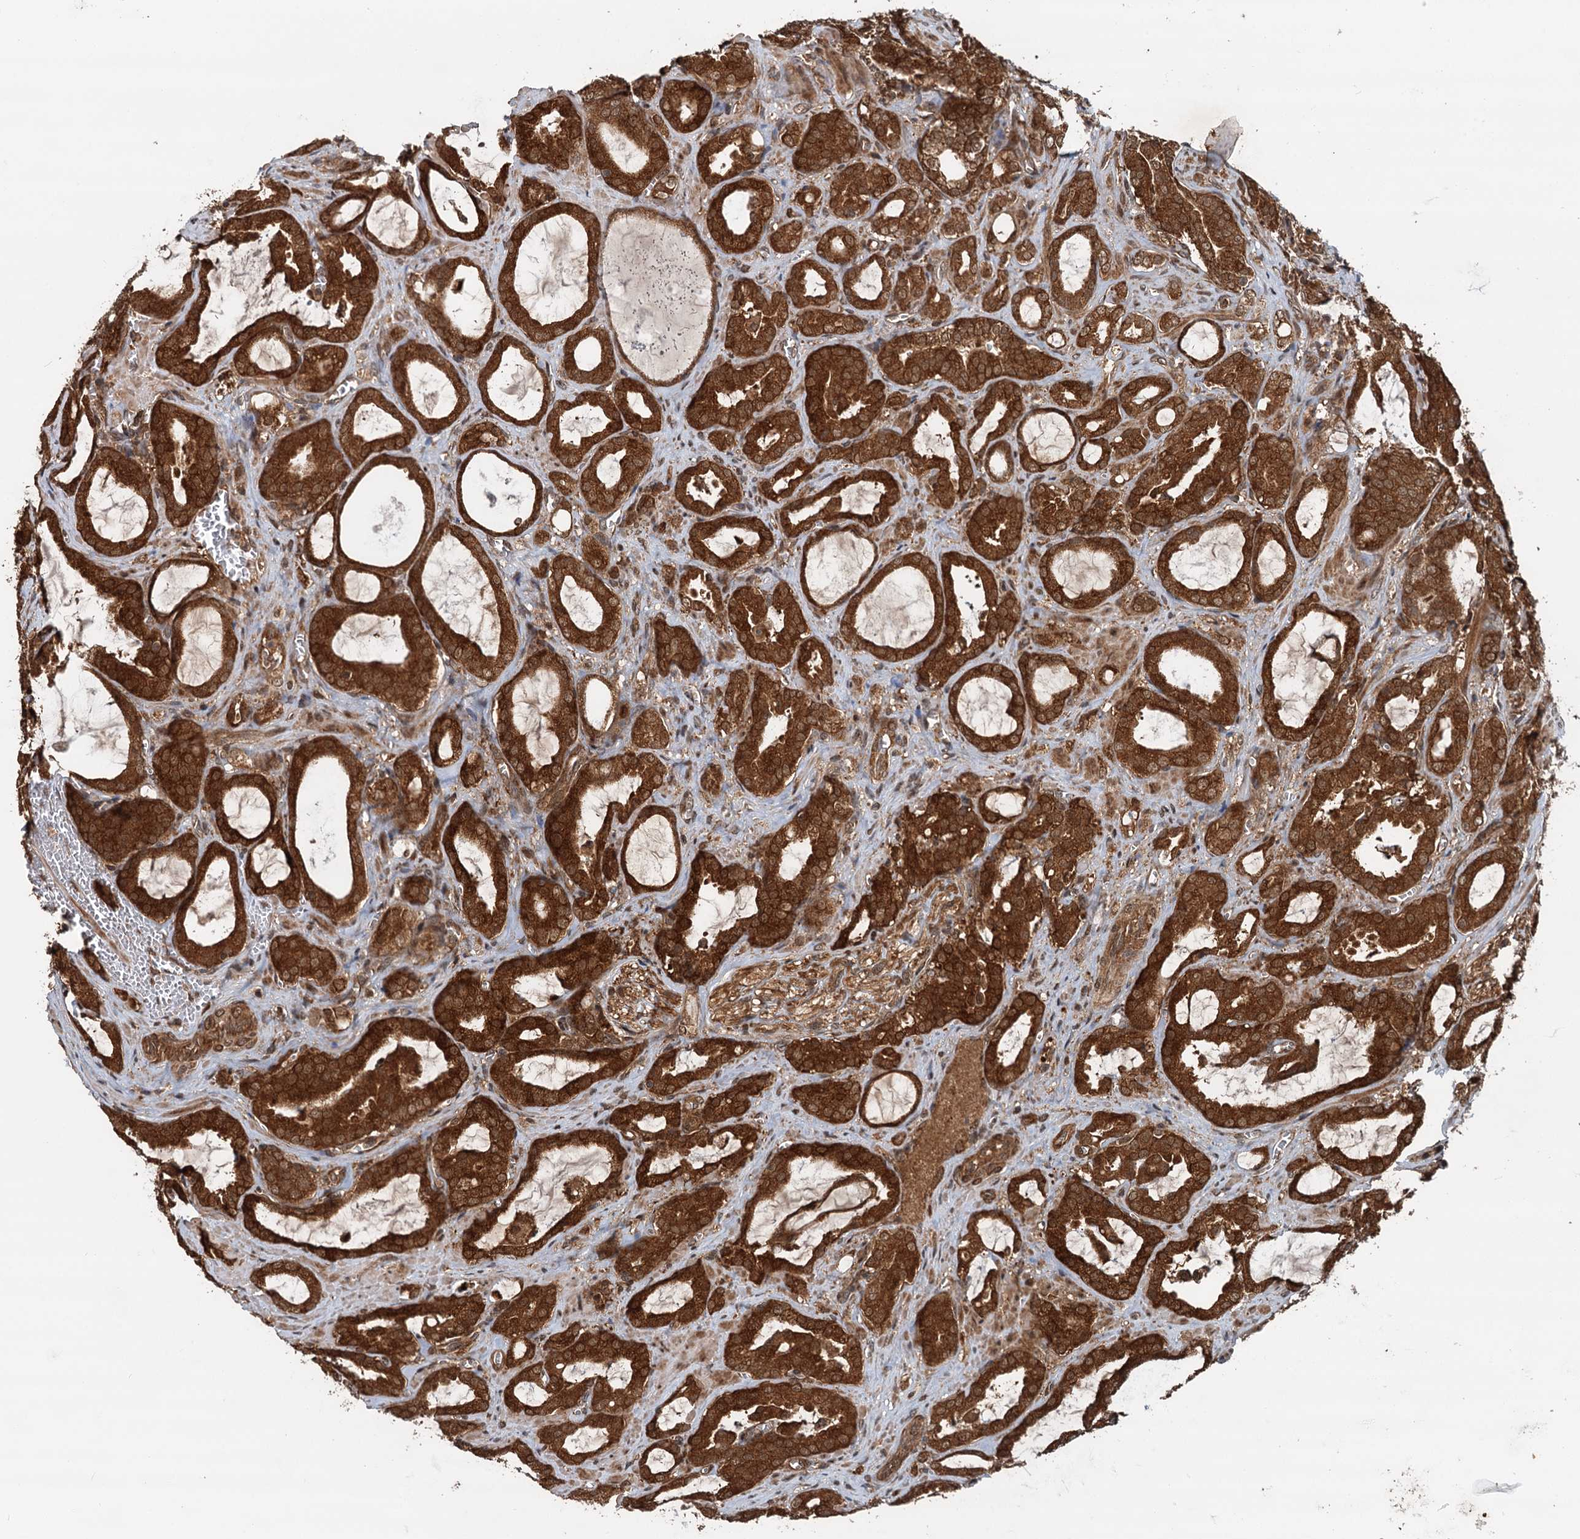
{"staining": {"intensity": "strong", "quantity": ">75%", "location": "cytoplasmic/membranous"}, "tissue": "prostate cancer", "cell_type": "Tumor cells", "image_type": "cancer", "snomed": [{"axis": "morphology", "description": "Adenocarcinoma, High grade"}, {"axis": "topography", "description": "Prostate"}], "caption": "Prostate cancer stained with DAB immunohistochemistry (IHC) displays high levels of strong cytoplasmic/membranous staining in approximately >75% of tumor cells.", "gene": "STUB1", "patient": {"sex": "male", "age": 72}}